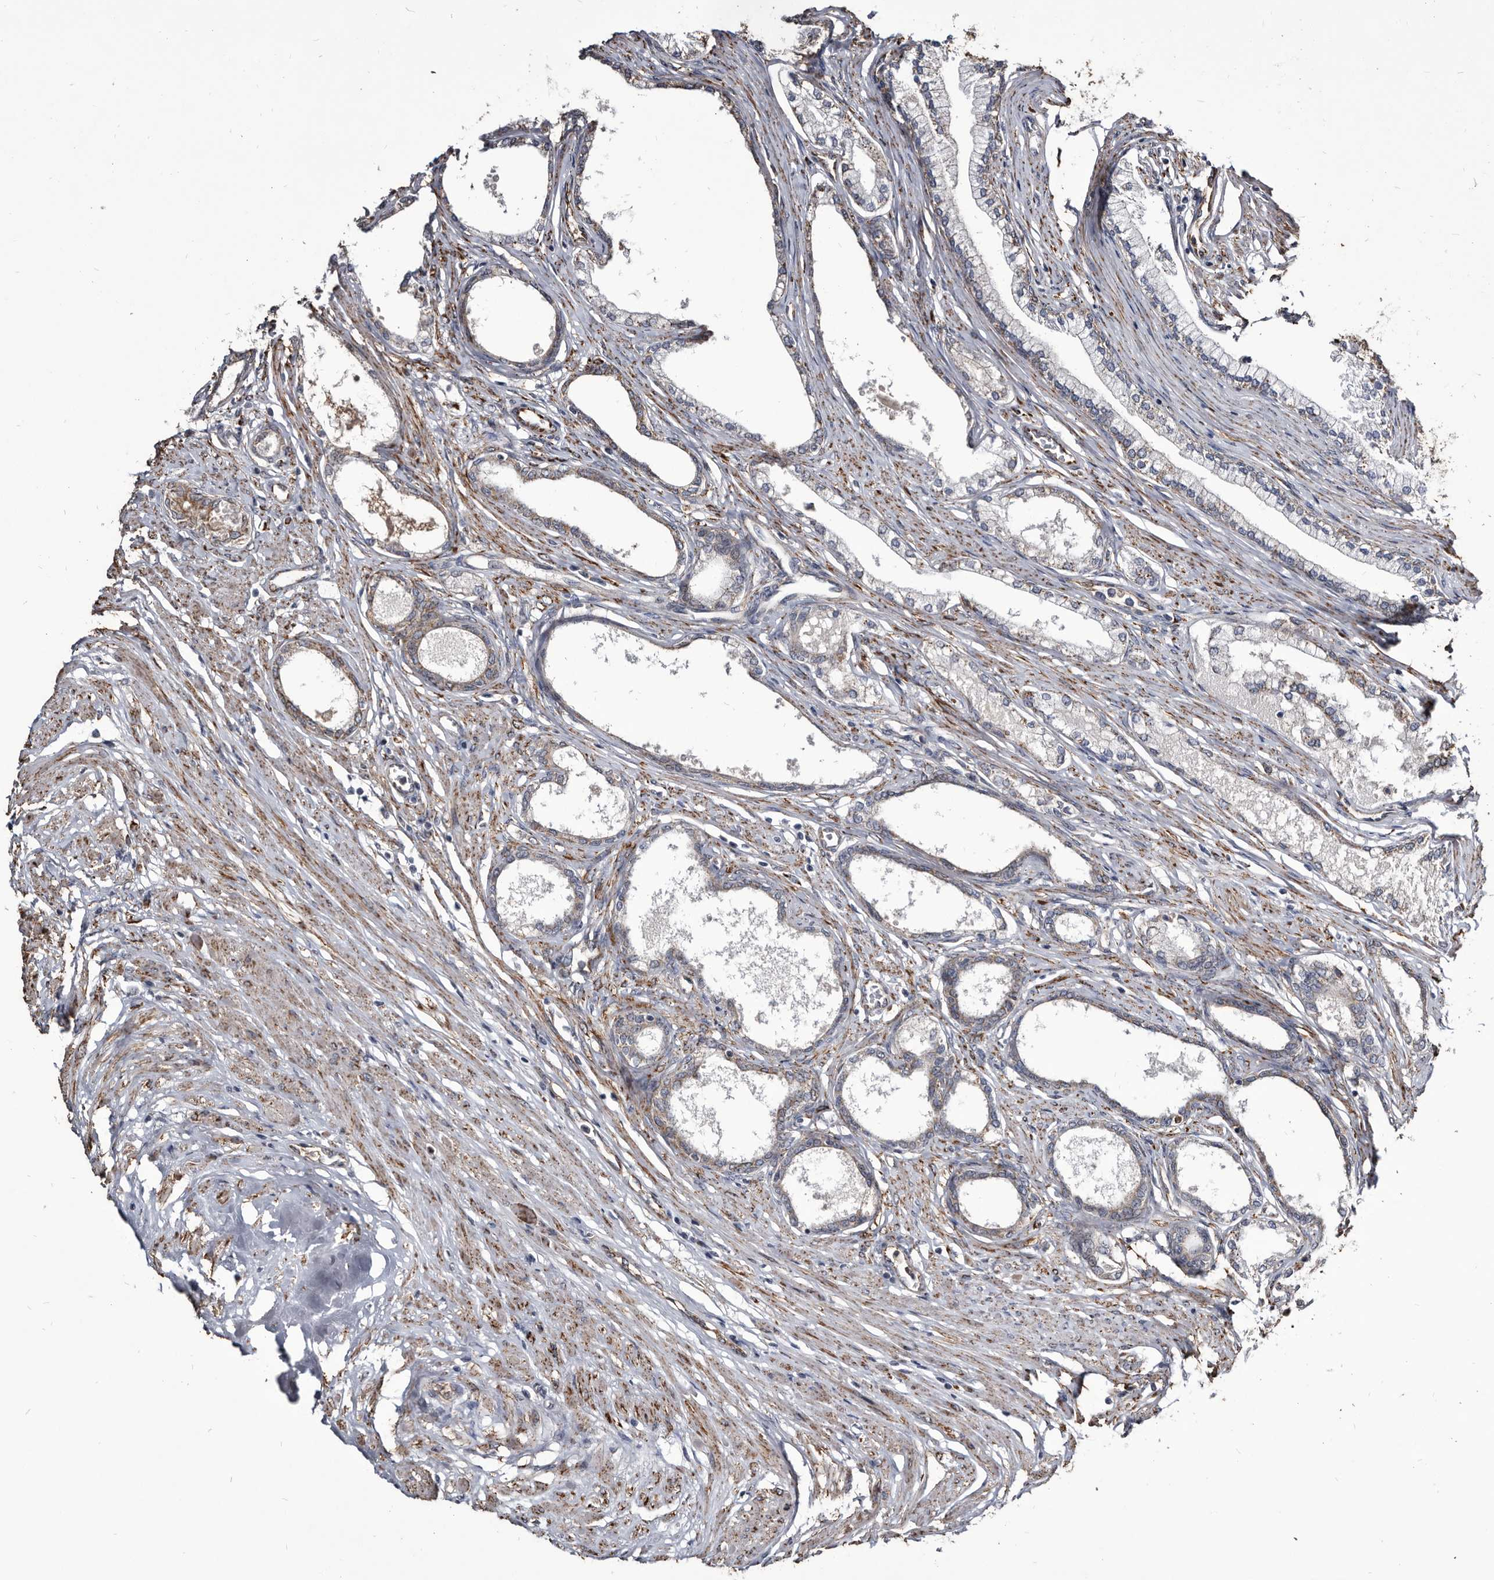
{"staining": {"intensity": "strong", "quantity": "<25%", "location": "cytoplasmic/membranous"}, "tissue": "prostate", "cell_type": "Glandular cells", "image_type": "normal", "snomed": [{"axis": "morphology", "description": "Normal tissue, NOS"}, {"axis": "morphology", "description": "Urothelial carcinoma, Low grade"}, {"axis": "topography", "description": "Urinary bladder"}, {"axis": "topography", "description": "Prostate"}], "caption": "An image of human prostate stained for a protein displays strong cytoplasmic/membranous brown staining in glandular cells.", "gene": "CTSA", "patient": {"sex": "male", "age": 60}}